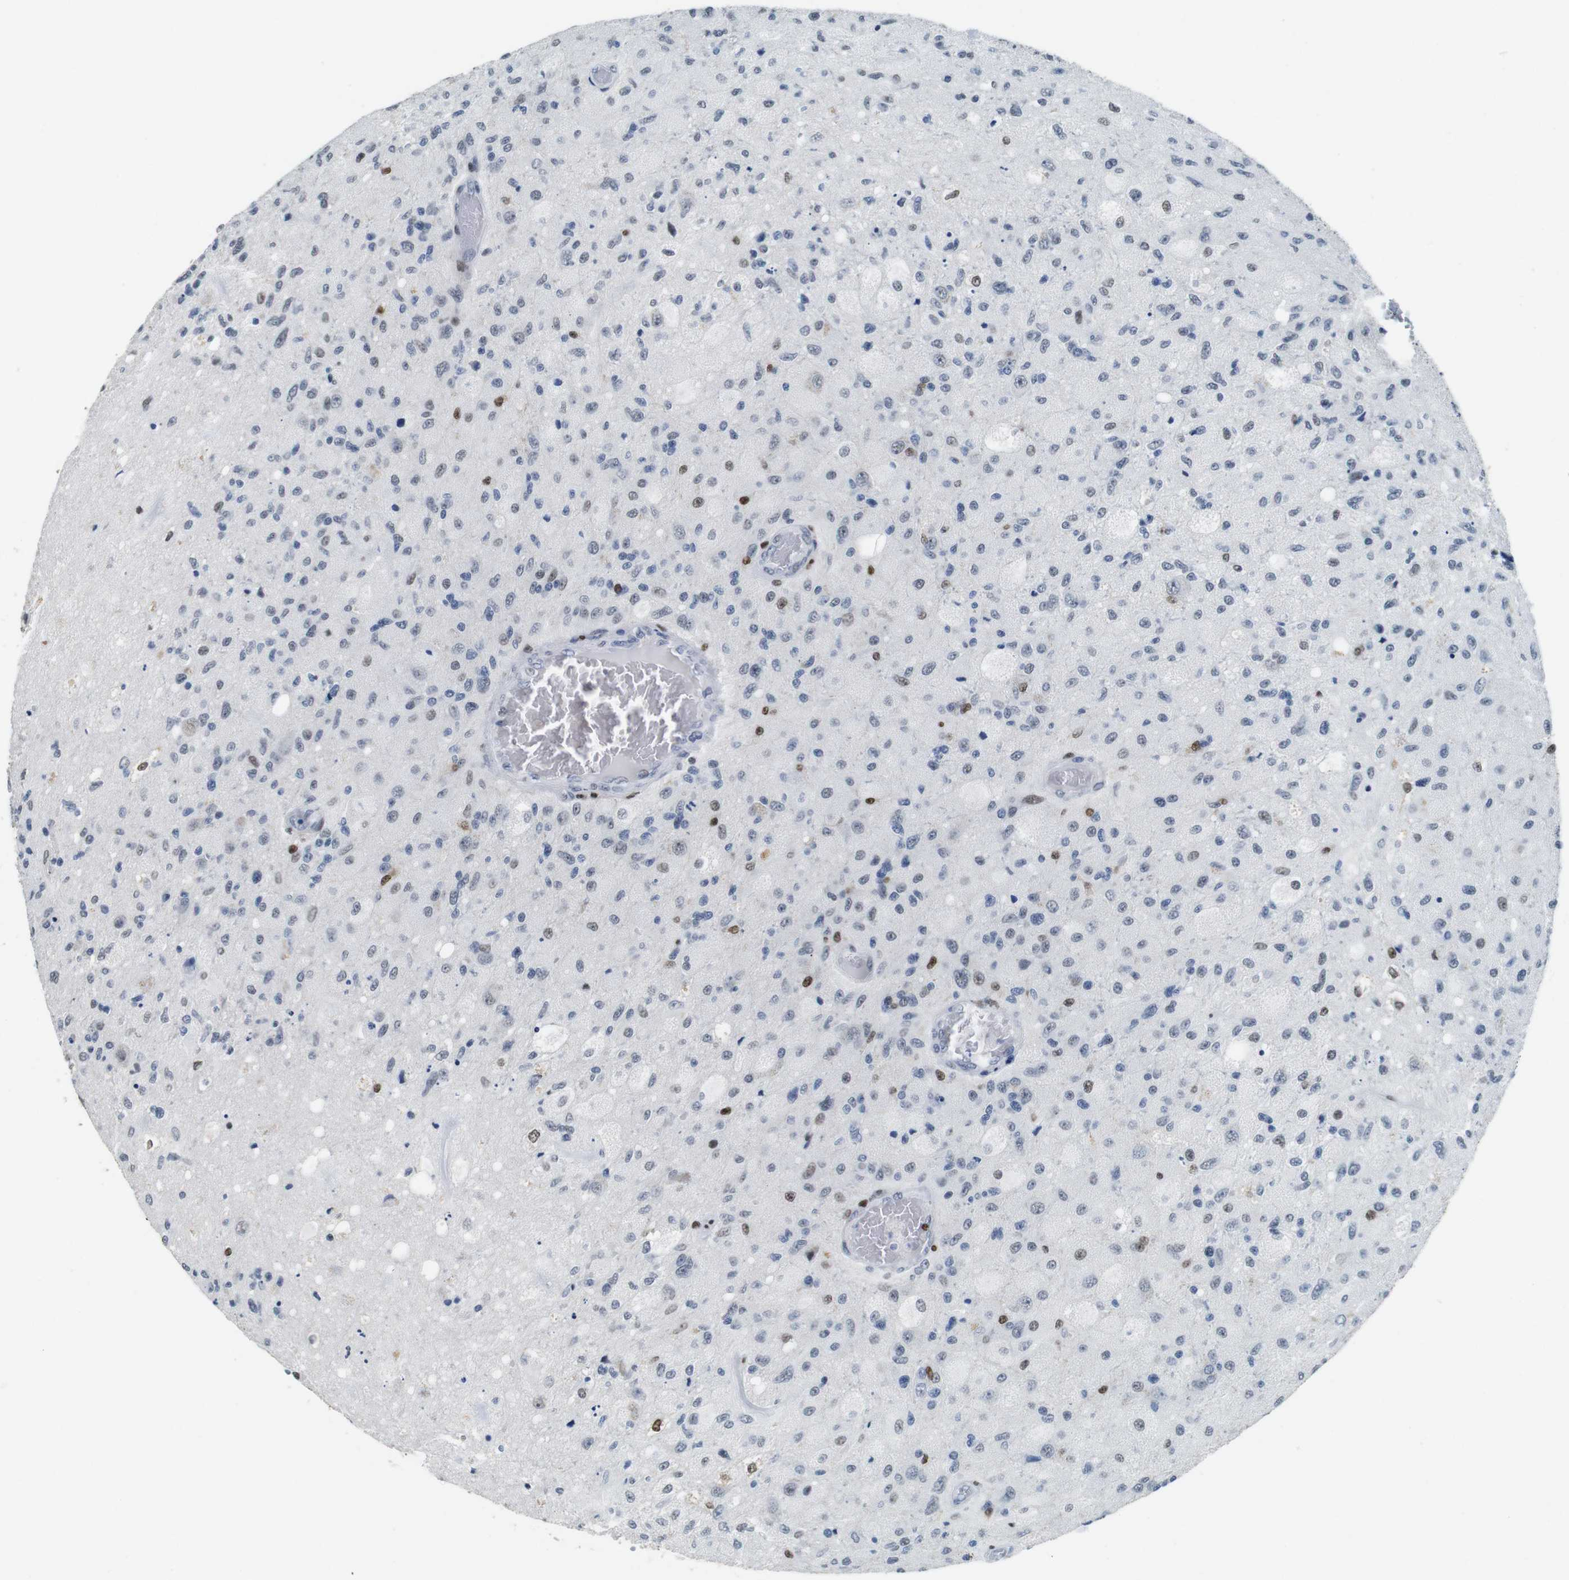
{"staining": {"intensity": "moderate", "quantity": "<25%", "location": "nuclear"}, "tissue": "glioma", "cell_type": "Tumor cells", "image_type": "cancer", "snomed": [{"axis": "morphology", "description": "Normal tissue, NOS"}, {"axis": "morphology", "description": "Glioma, malignant, High grade"}, {"axis": "topography", "description": "Cerebral cortex"}], "caption": "Immunohistochemical staining of glioma exhibits moderate nuclear protein positivity in about <25% of tumor cells. The staining is performed using DAB brown chromogen to label protein expression. The nuclei are counter-stained blue using hematoxylin.", "gene": "IRF8", "patient": {"sex": "male", "age": 77}}